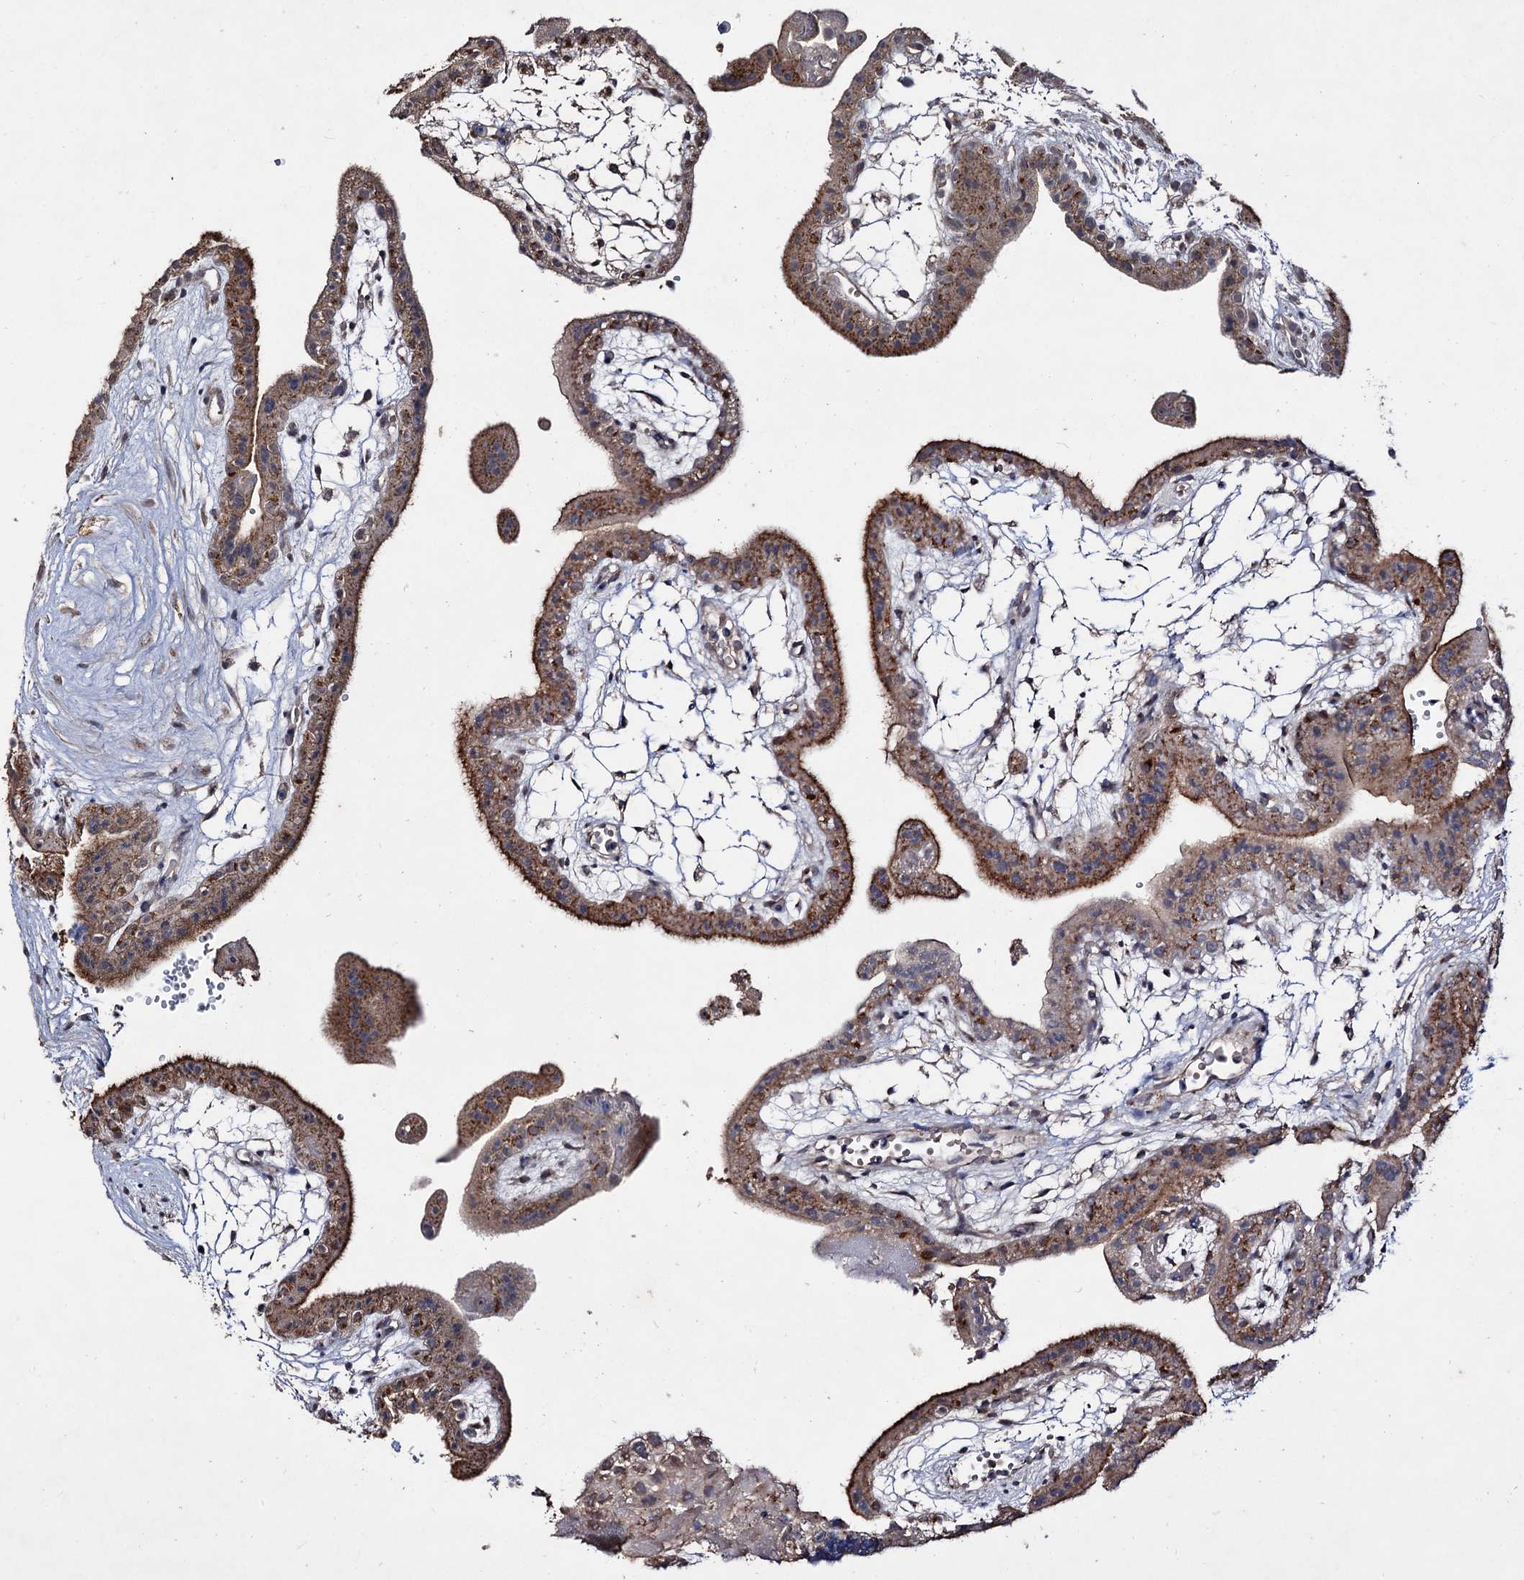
{"staining": {"intensity": "weak", "quantity": "<25%", "location": "cytoplasmic/membranous"}, "tissue": "placenta", "cell_type": "Decidual cells", "image_type": "normal", "snomed": [{"axis": "morphology", "description": "Normal tissue, NOS"}, {"axis": "topography", "description": "Placenta"}], "caption": "Immunohistochemistry micrograph of unremarkable placenta: placenta stained with DAB demonstrates no significant protein positivity in decidual cells.", "gene": "ARFIP2", "patient": {"sex": "female", "age": 18}}